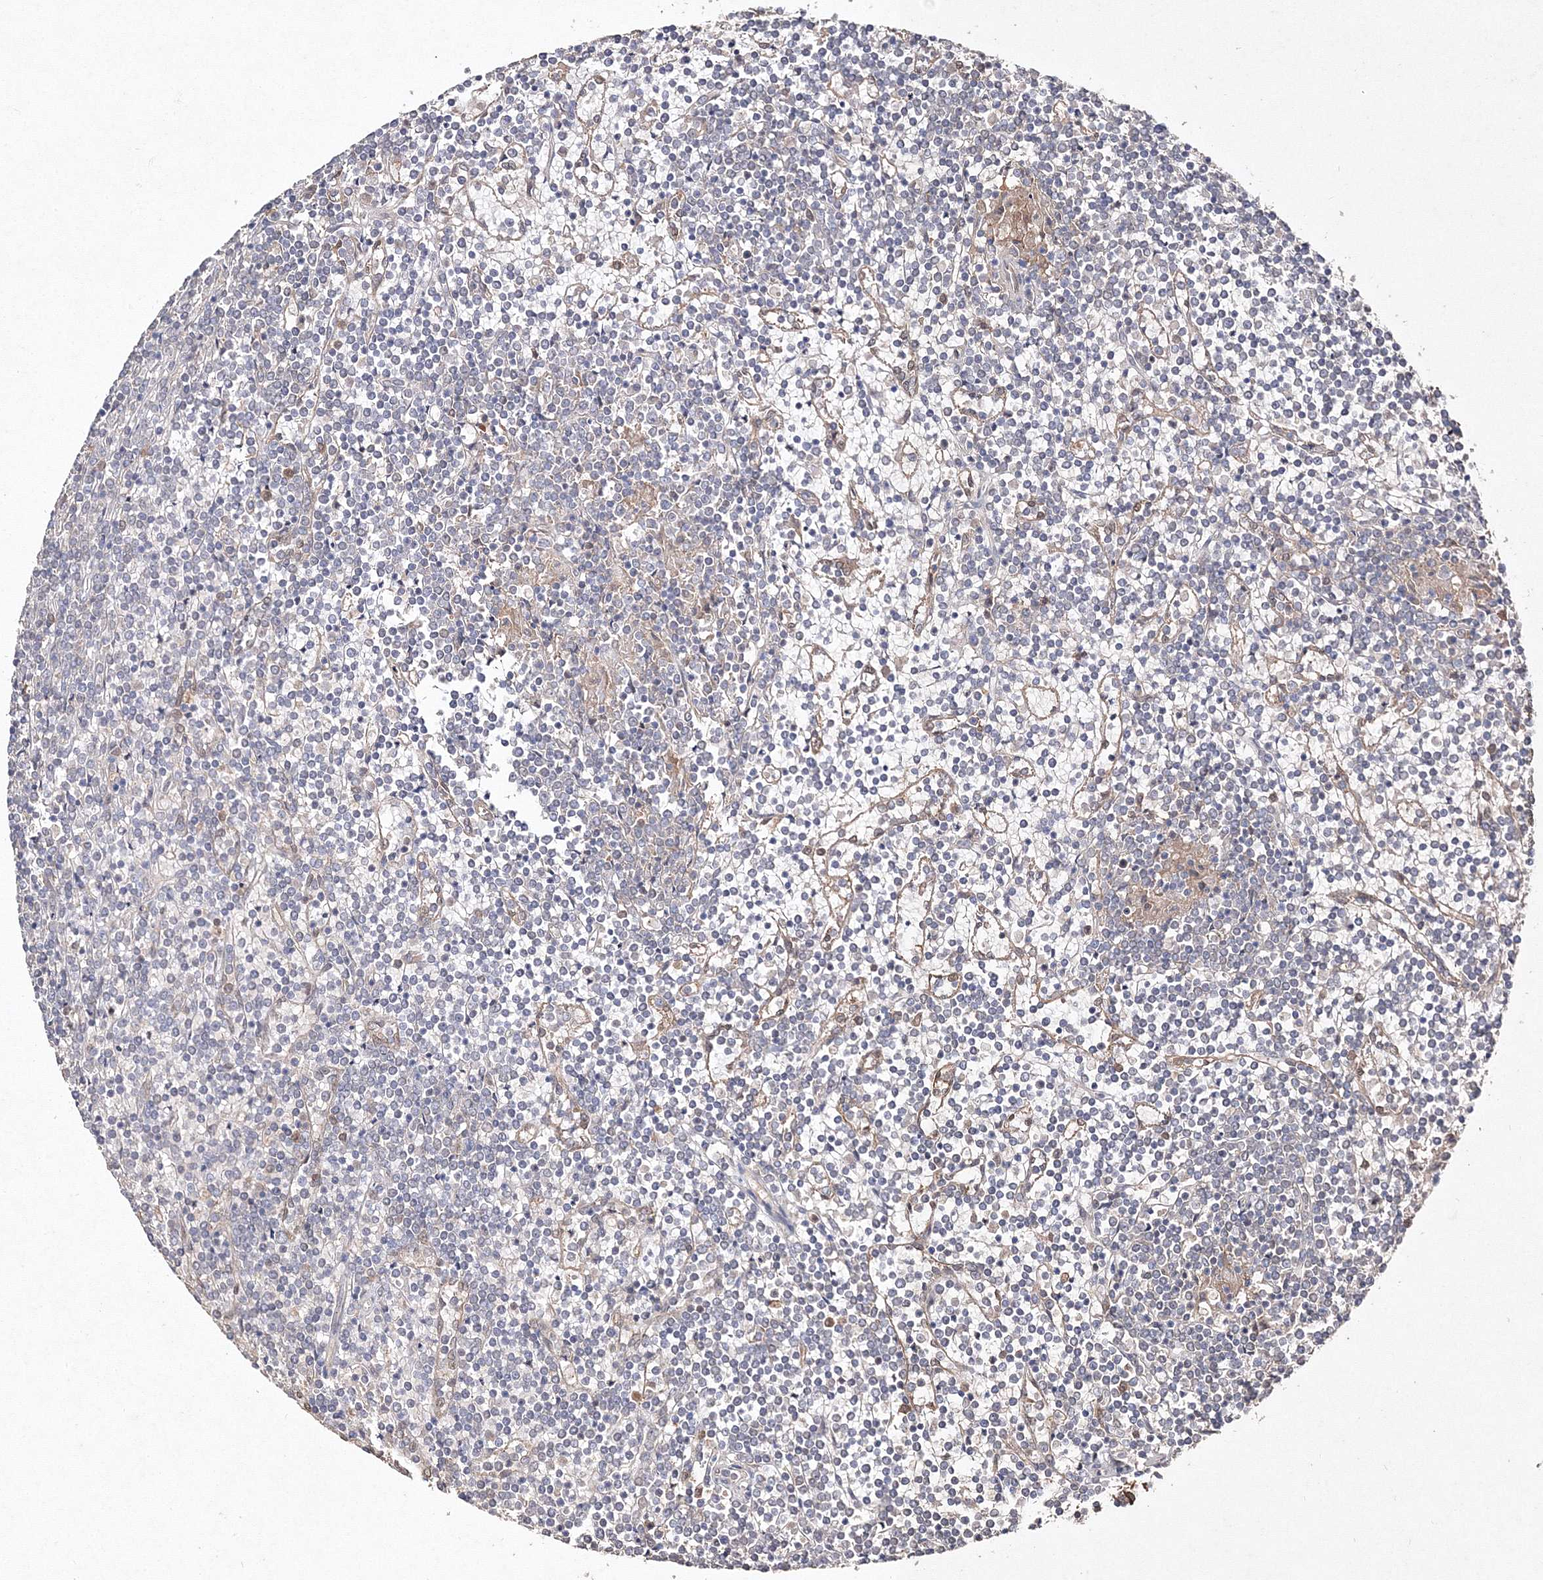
{"staining": {"intensity": "negative", "quantity": "none", "location": "none"}, "tissue": "lymphoma", "cell_type": "Tumor cells", "image_type": "cancer", "snomed": [{"axis": "morphology", "description": "Malignant lymphoma, non-Hodgkin's type, Low grade"}, {"axis": "topography", "description": "Spleen"}], "caption": "The image reveals no staining of tumor cells in malignant lymphoma, non-Hodgkin's type (low-grade).", "gene": "S100A11", "patient": {"sex": "female", "age": 19}}